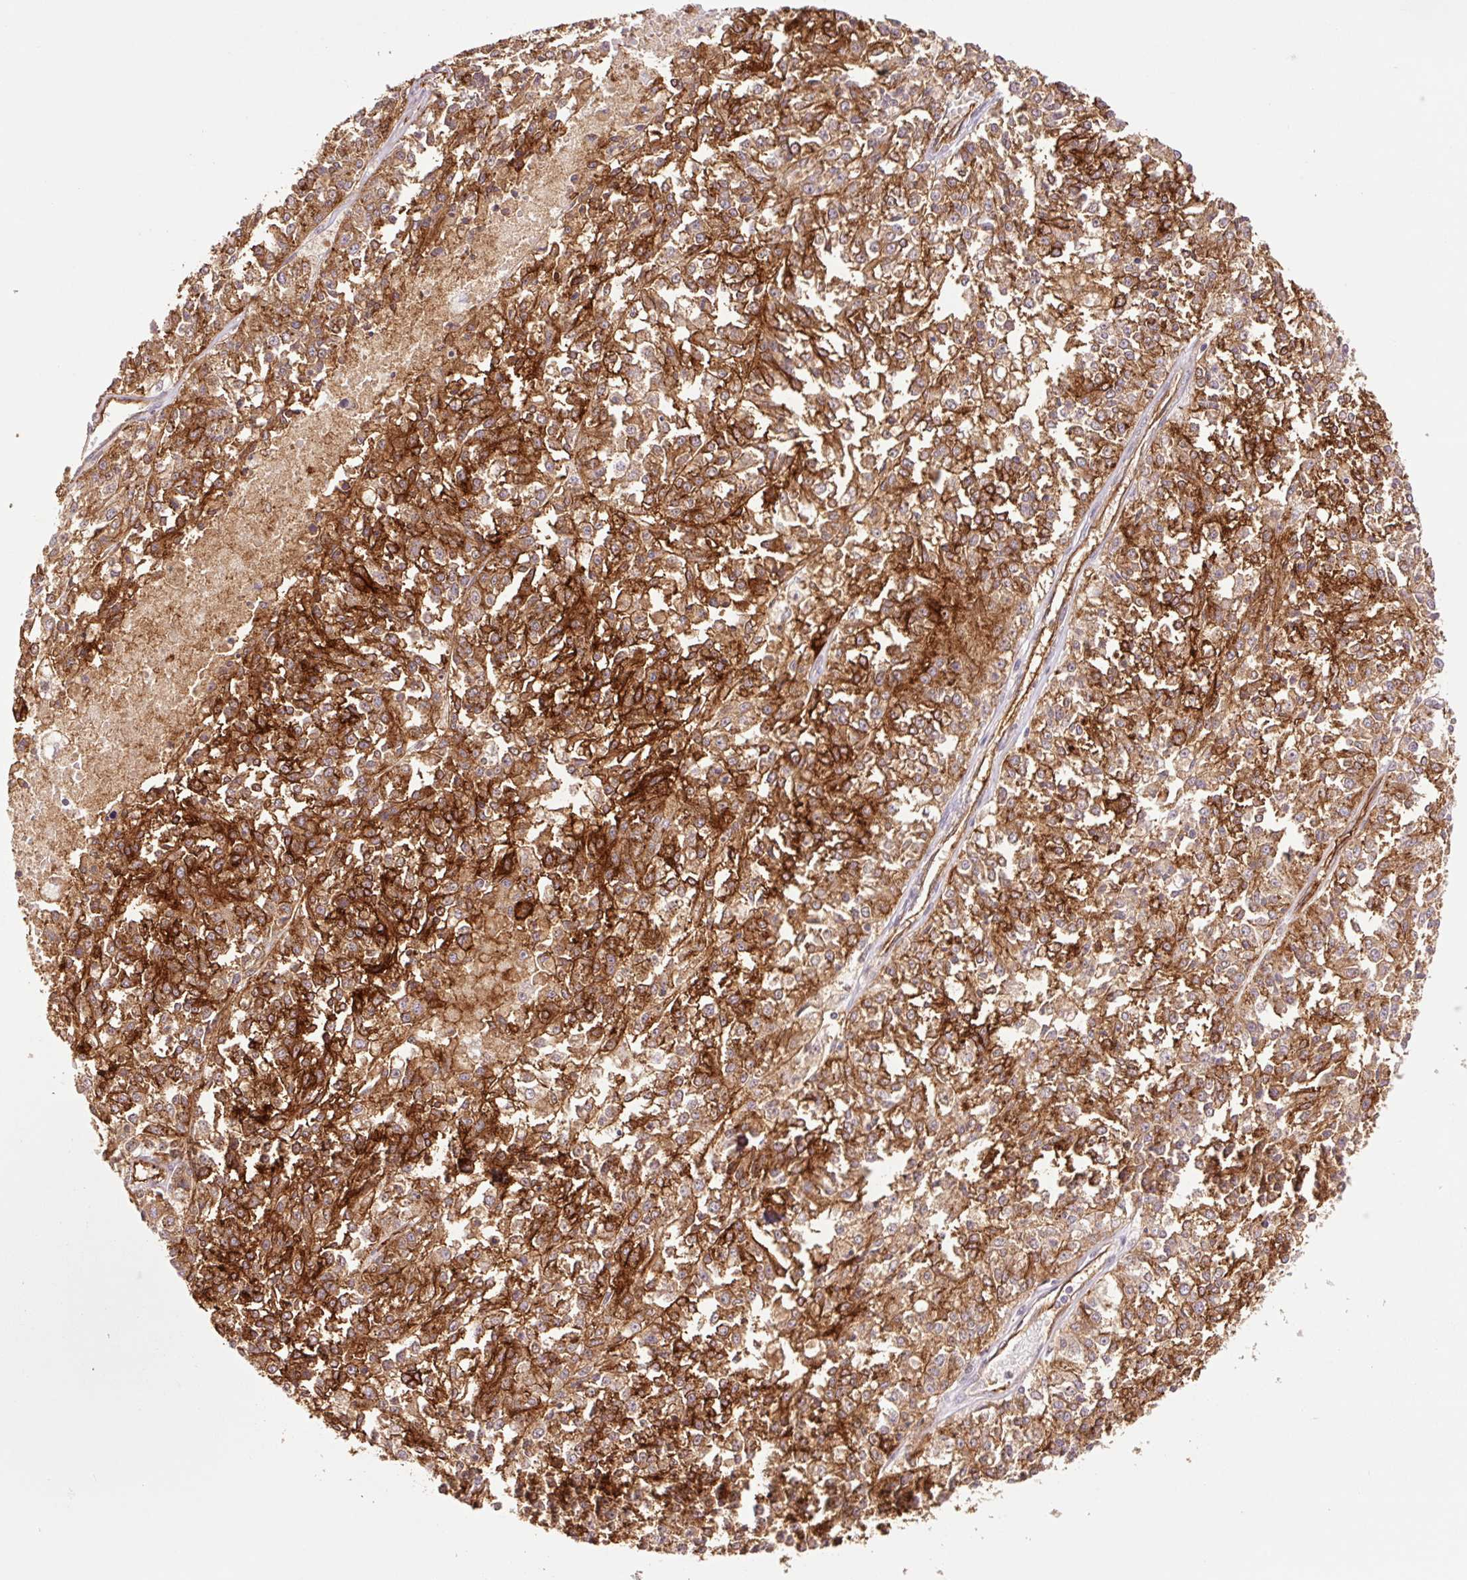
{"staining": {"intensity": "strong", "quantity": ">75%", "location": "cytoplasmic/membranous"}, "tissue": "melanoma", "cell_type": "Tumor cells", "image_type": "cancer", "snomed": [{"axis": "morphology", "description": "Malignant melanoma, NOS"}, {"axis": "topography", "description": "Skin"}], "caption": "The immunohistochemical stain labels strong cytoplasmic/membranous expression in tumor cells of malignant melanoma tissue.", "gene": "SLC1A4", "patient": {"sex": "female", "age": 64}}